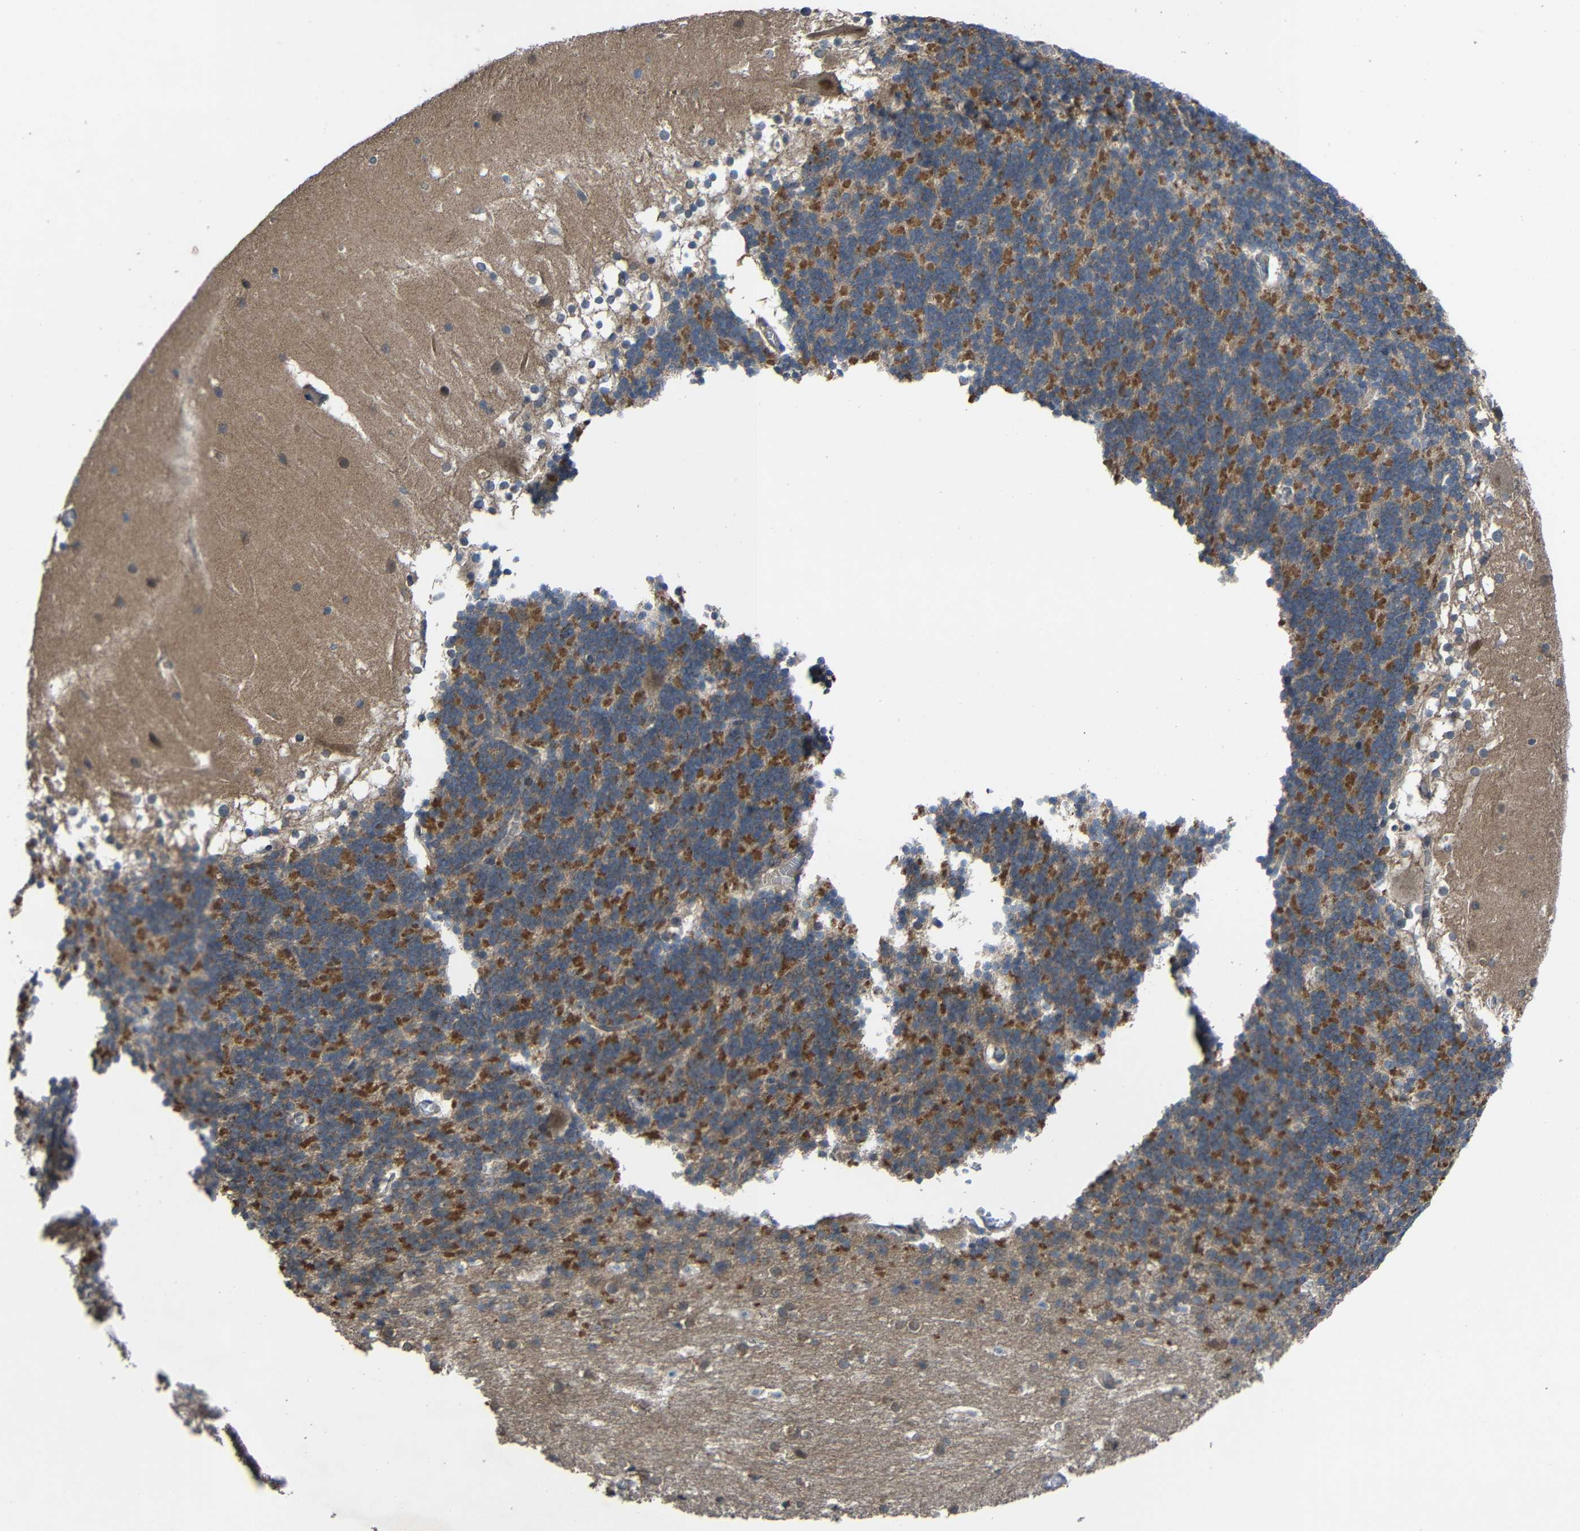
{"staining": {"intensity": "strong", "quantity": "25%-75%", "location": "cytoplasmic/membranous"}, "tissue": "cerebellum", "cell_type": "Cells in granular layer", "image_type": "normal", "snomed": [{"axis": "morphology", "description": "Normal tissue, NOS"}, {"axis": "topography", "description": "Cerebellum"}], "caption": "Protein positivity by immunohistochemistry demonstrates strong cytoplasmic/membranous positivity in approximately 25%-75% of cells in granular layer in benign cerebellum. (DAB (3,3'-diaminobenzidine) = brown stain, brightfield microscopy at high magnification).", "gene": "CHST9", "patient": {"sex": "female", "age": 19}}